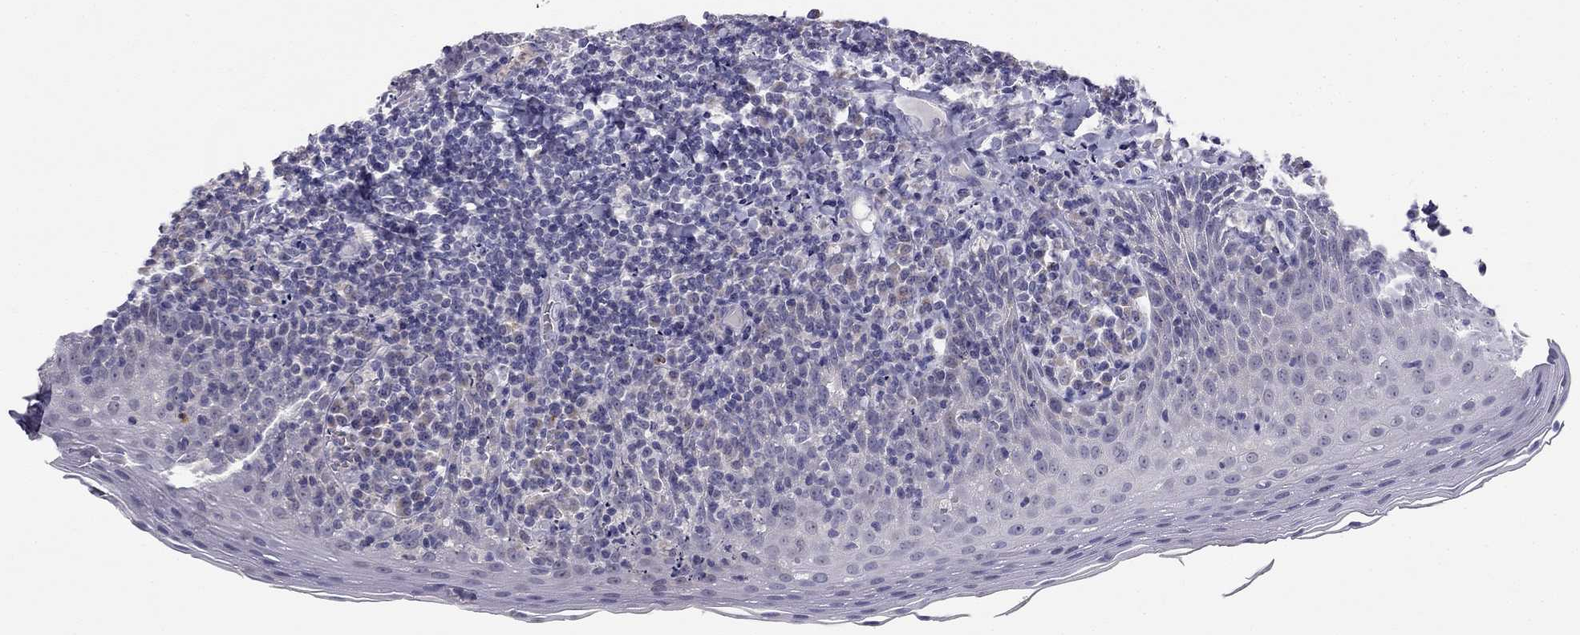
{"staining": {"intensity": "negative", "quantity": "none", "location": "none"}, "tissue": "tonsil", "cell_type": "Germinal center cells", "image_type": "normal", "snomed": [{"axis": "morphology", "description": "Normal tissue, NOS"}, {"axis": "morphology", "description": "Inflammation, NOS"}, {"axis": "topography", "description": "Tonsil"}], "caption": "DAB immunohistochemical staining of benign tonsil displays no significant staining in germinal center cells.", "gene": "C16orf89", "patient": {"sex": "female", "age": 31}}